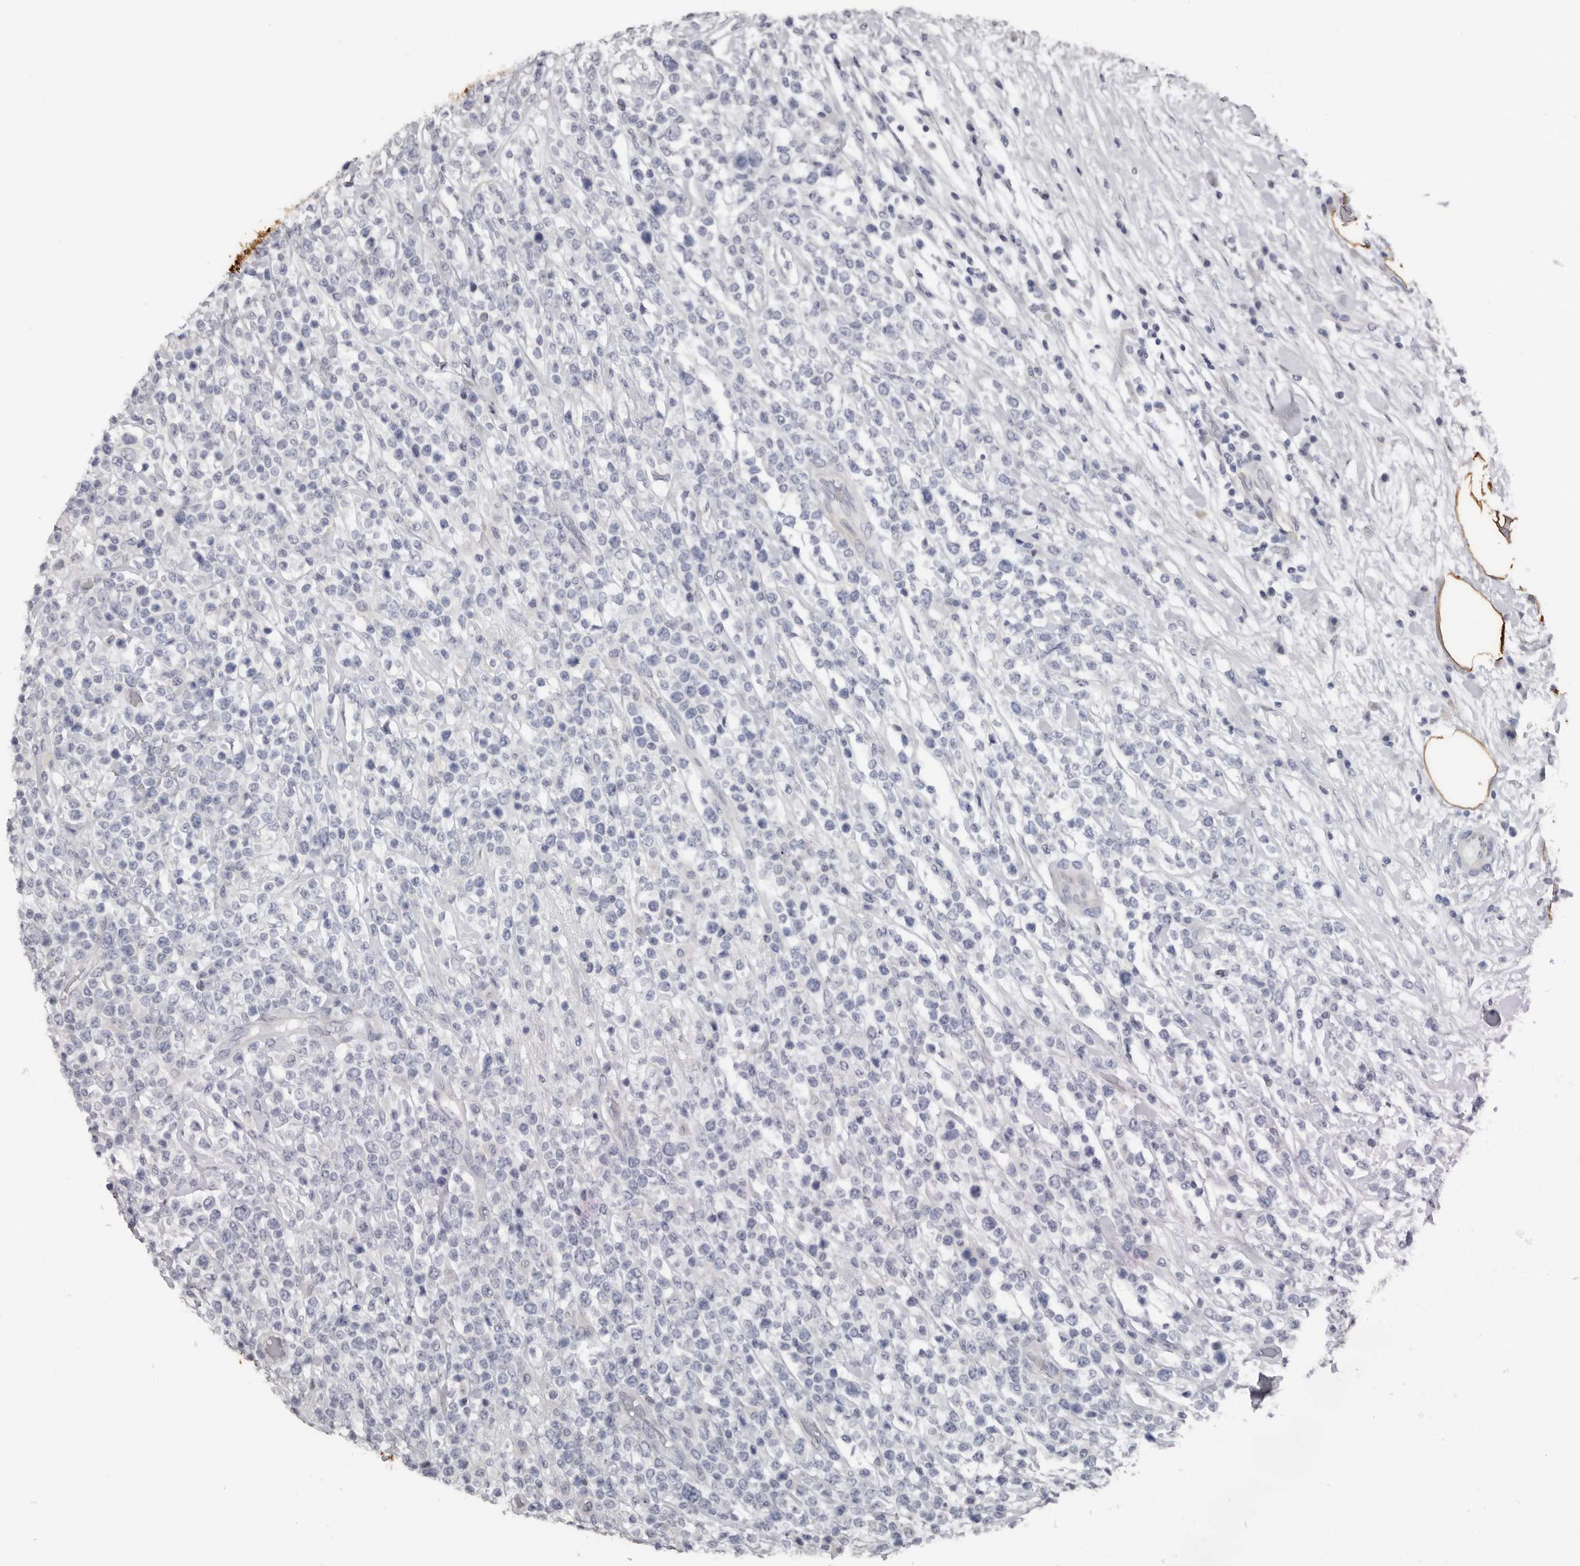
{"staining": {"intensity": "negative", "quantity": "none", "location": "none"}, "tissue": "lymphoma", "cell_type": "Tumor cells", "image_type": "cancer", "snomed": [{"axis": "morphology", "description": "Malignant lymphoma, non-Hodgkin's type, High grade"}, {"axis": "topography", "description": "Colon"}], "caption": "Malignant lymphoma, non-Hodgkin's type (high-grade) was stained to show a protein in brown. There is no significant expression in tumor cells.", "gene": "FABP7", "patient": {"sex": "female", "age": 53}}